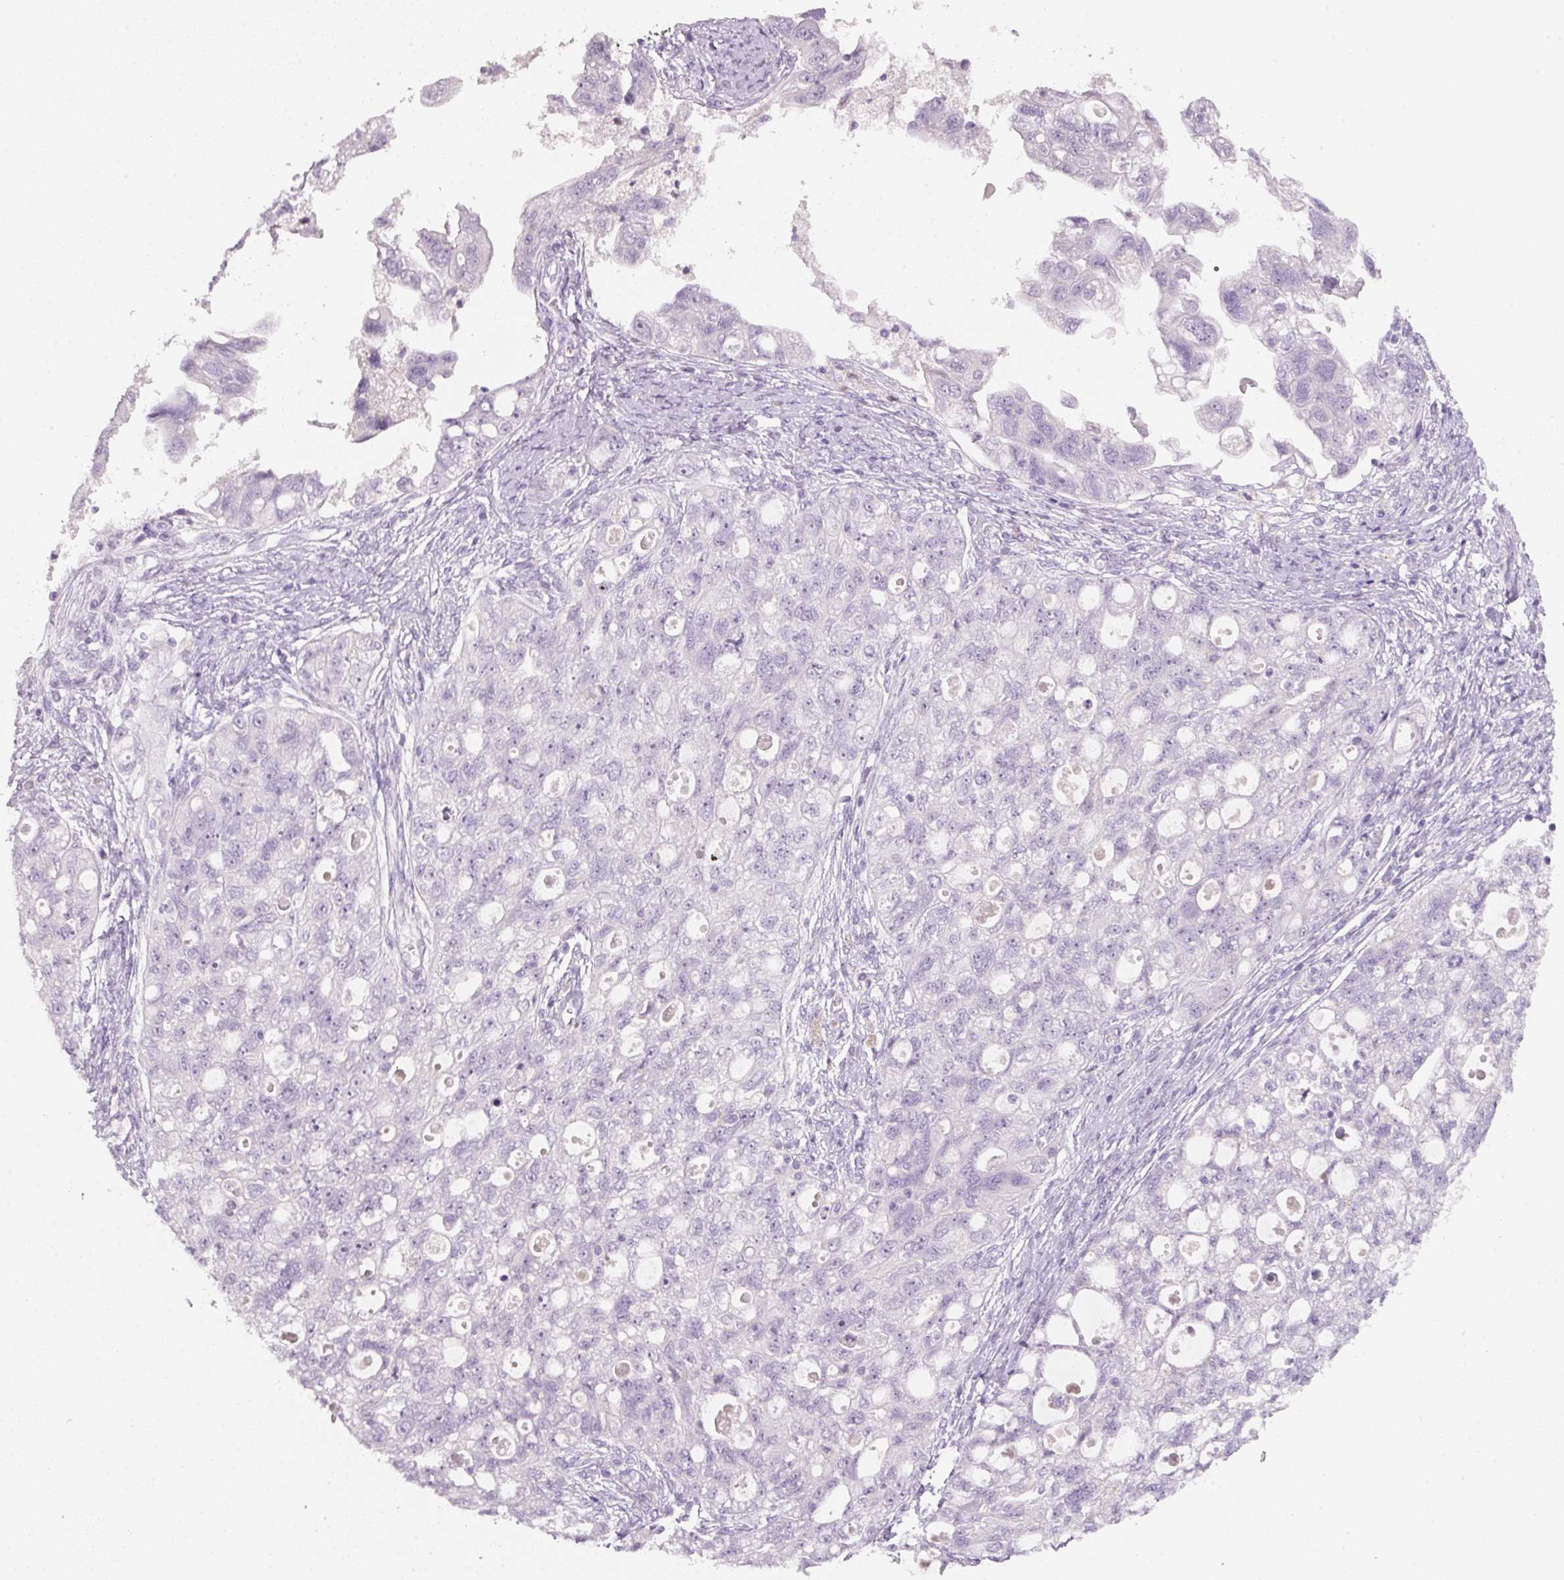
{"staining": {"intensity": "negative", "quantity": "none", "location": "none"}, "tissue": "ovarian cancer", "cell_type": "Tumor cells", "image_type": "cancer", "snomed": [{"axis": "morphology", "description": "Carcinoma, NOS"}, {"axis": "morphology", "description": "Cystadenocarcinoma, serous, NOS"}, {"axis": "topography", "description": "Ovary"}], "caption": "Immunohistochemistry of ovarian carcinoma shows no staining in tumor cells.", "gene": "ENSG00000206549", "patient": {"sex": "female", "age": 69}}